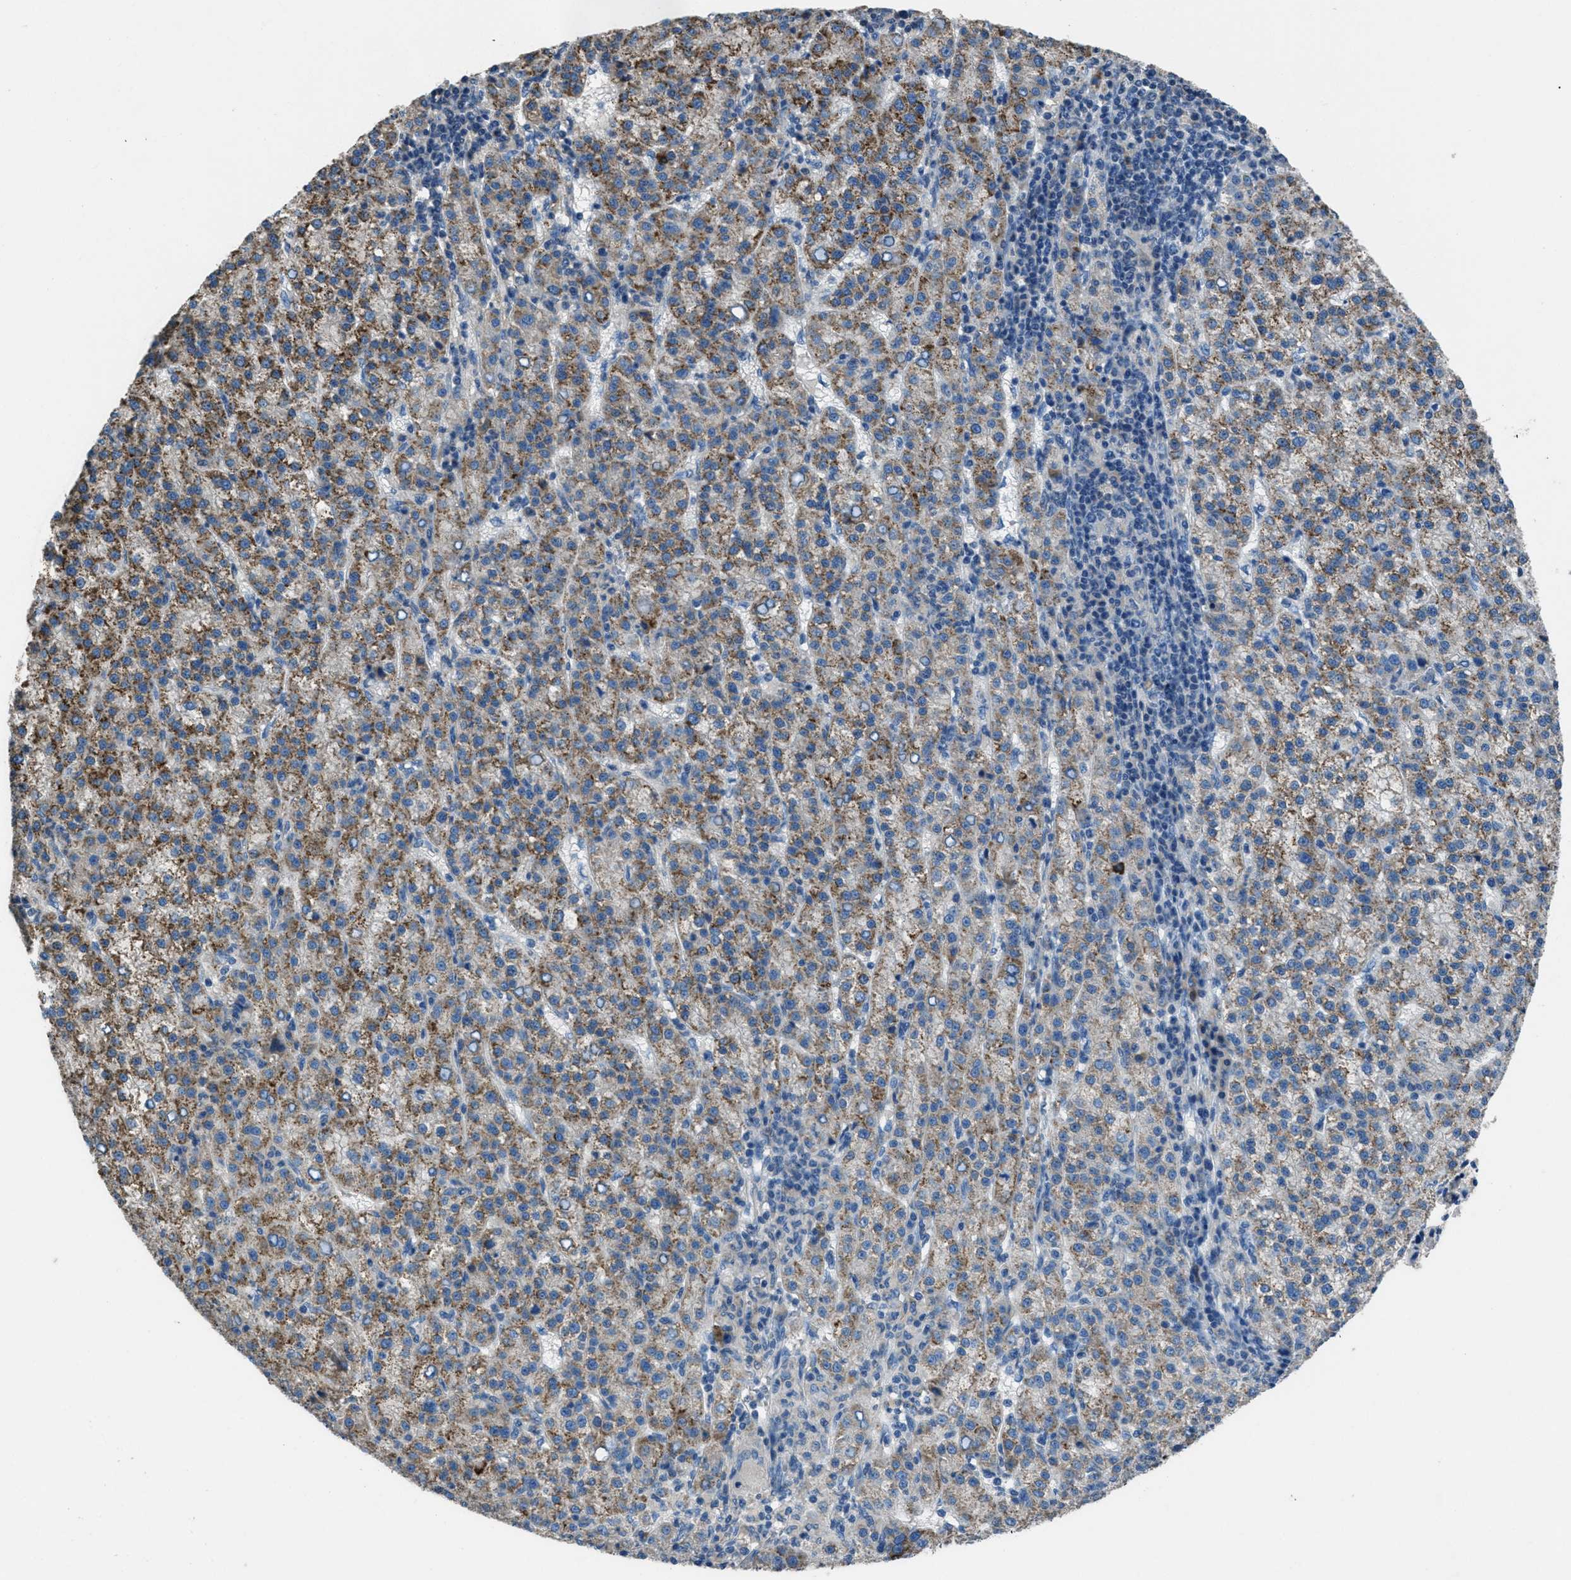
{"staining": {"intensity": "moderate", "quantity": ">75%", "location": "cytoplasmic/membranous"}, "tissue": "liver cancer", "cell_type": "Tumor cells", "image_type": "cancer", "snomed": [{"axis": "morphology", "description": "Carcinoma, Hepatocellular, NOS"}, {"axis": "topography", "description": "Liver"}], "caption": "A micrograph showing moderate cytoplasmic/membranous staining in about >75% of tumor cells in liver cancer, as visualized by brown immunohistochemical staining.", "gene": "SGCZ", "patient": {"sex": "female", "age": 58}}